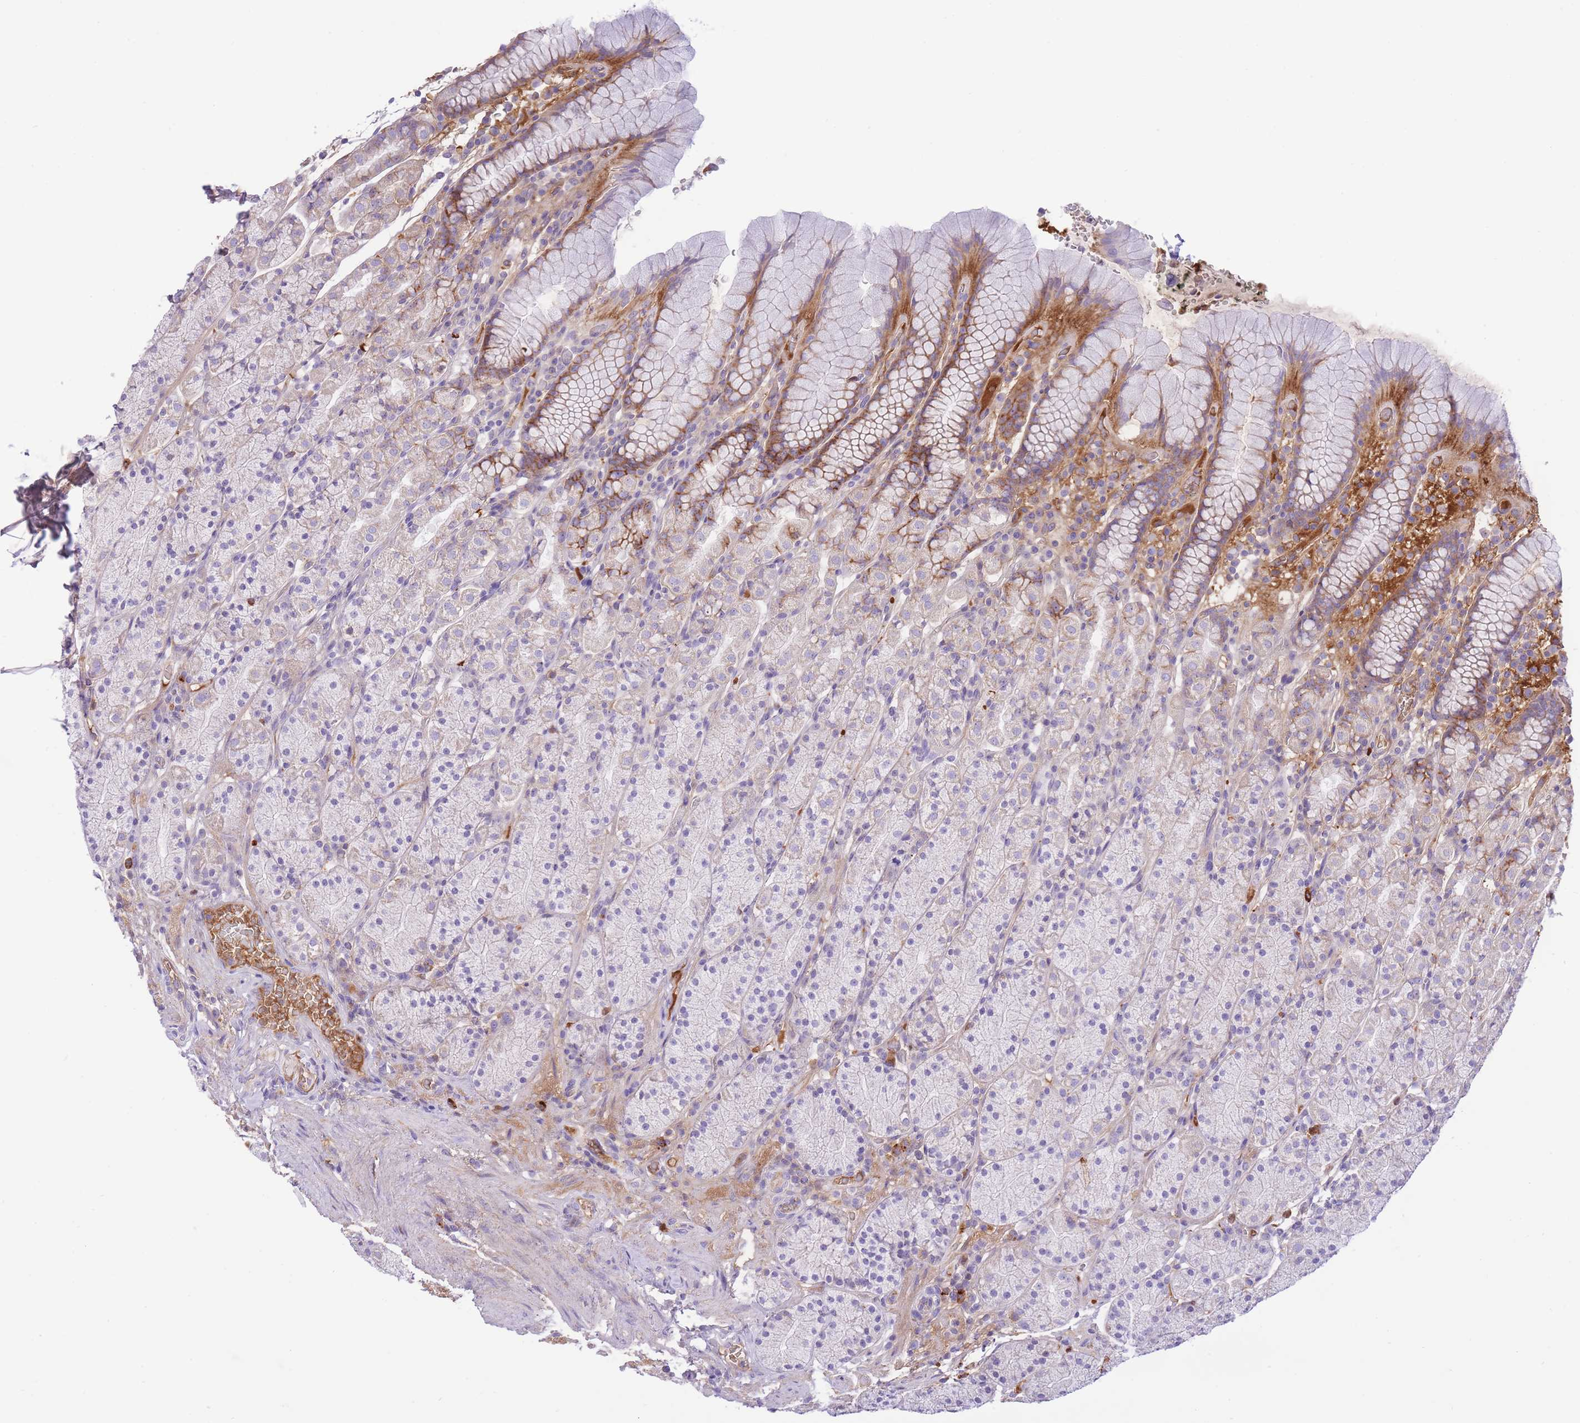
{"staining": {"intensity": "moderate", "quantity": "<25%", "location": "cytoplasmic/membranous"}, "tissue": "stomach", "cell_type": "Glandular cells", "image_type": "normal", "snomed": [{"axis": "morphology", "description": "Normal tissue, NOS"}, {"axis": "topography", "description": "Stomach, upper"}, {"axis": "topography", "description": "Stomach"}], "caption": "Protein analysis of normal stomach reveals moderate cytoplasmic/membranous staining in about <25% of glandular cells.", "gene": "HRG", "patient": {"sex": "male", "age": 62}}